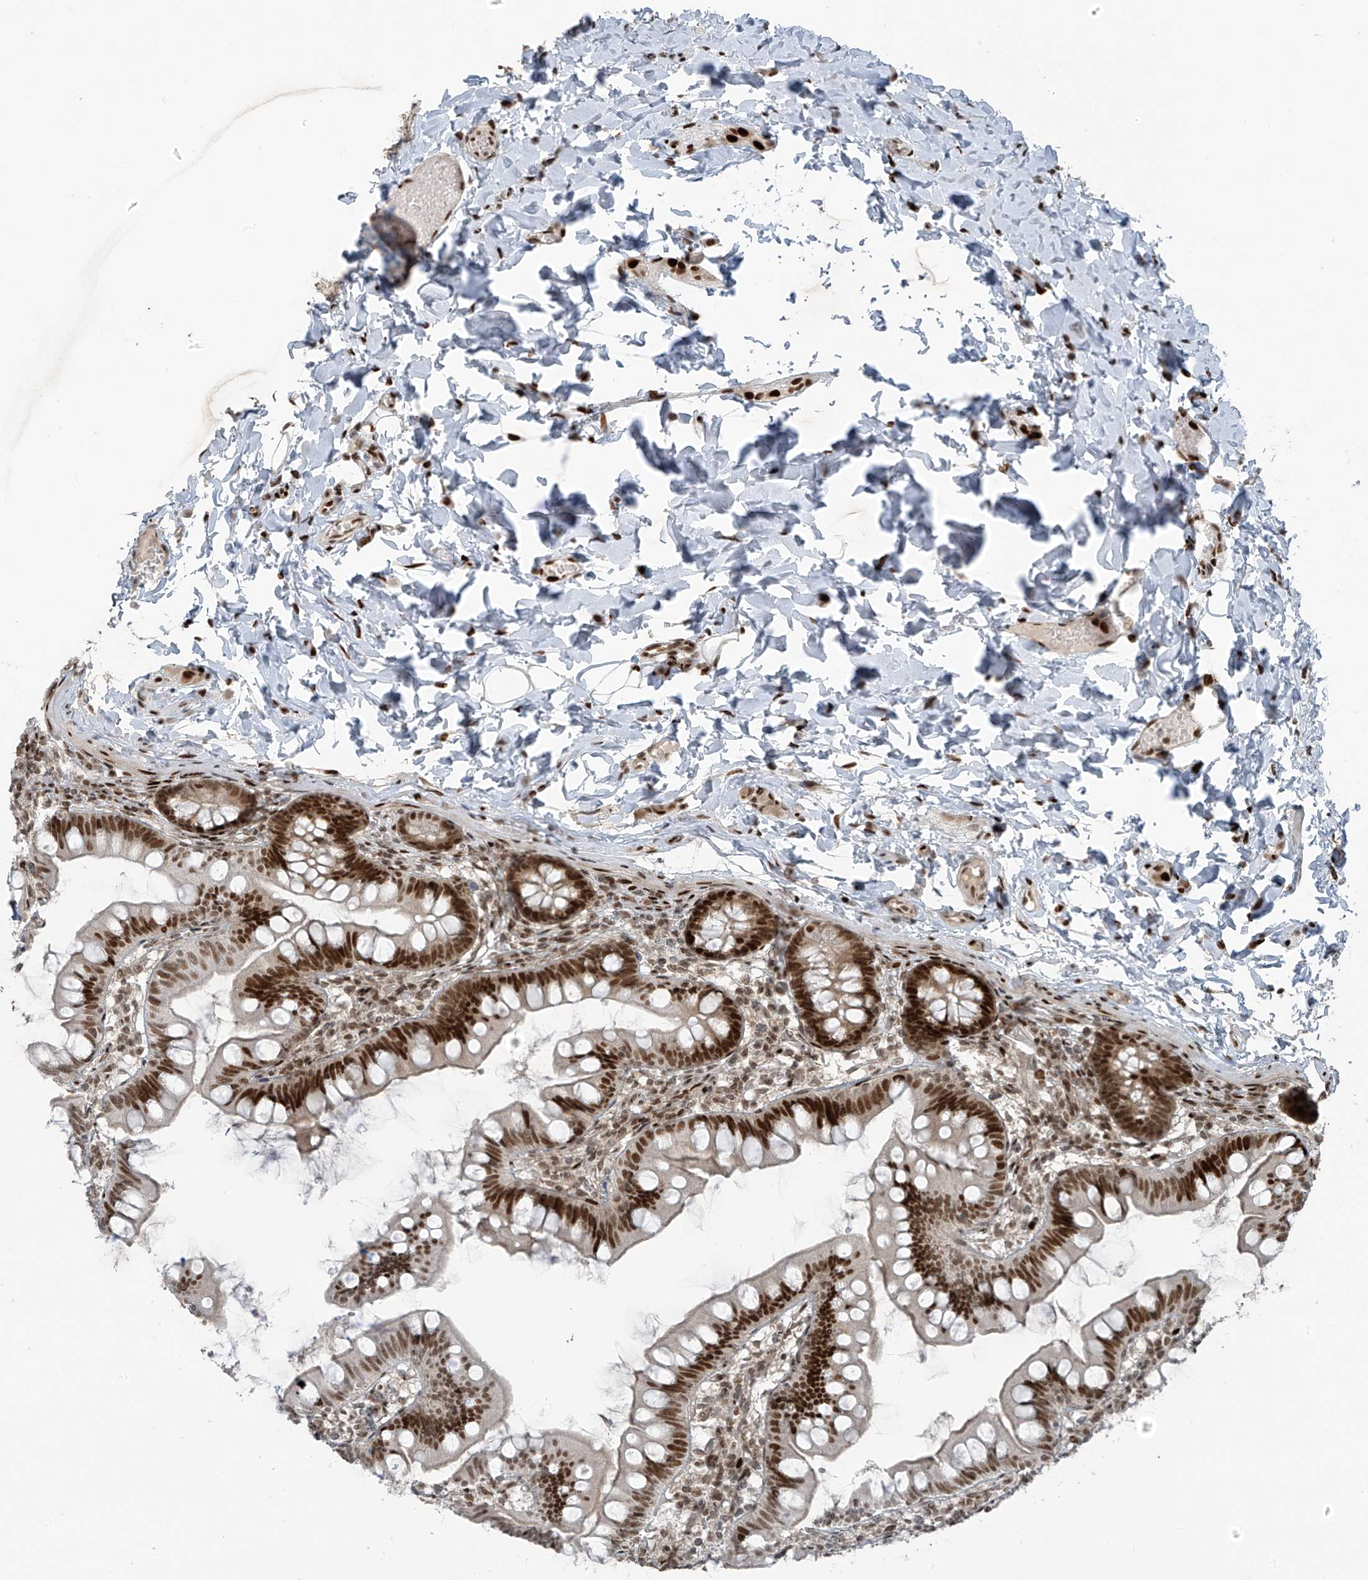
{"staining": {"intensity": "strong", "quantity": ">75%", "location": "nuclear"}, "tissue": "small intestine", "cell_type": "Glandular cells", "image_type": "normal", "snomed": [{"axis": "morphology", "description": "Normal tissue, NOS"}, {"axis": "topography", "description": "Small intestine"}], "caption": "Protein analysis of benign small intestine reveals strong nuclear staining in about >75% of glandular cells. Immunohistochemistry stains the protein in brown and the nuclei are stained blue.", "gene": "PCNP", "patient": {"sex": "male", "age": 7}}